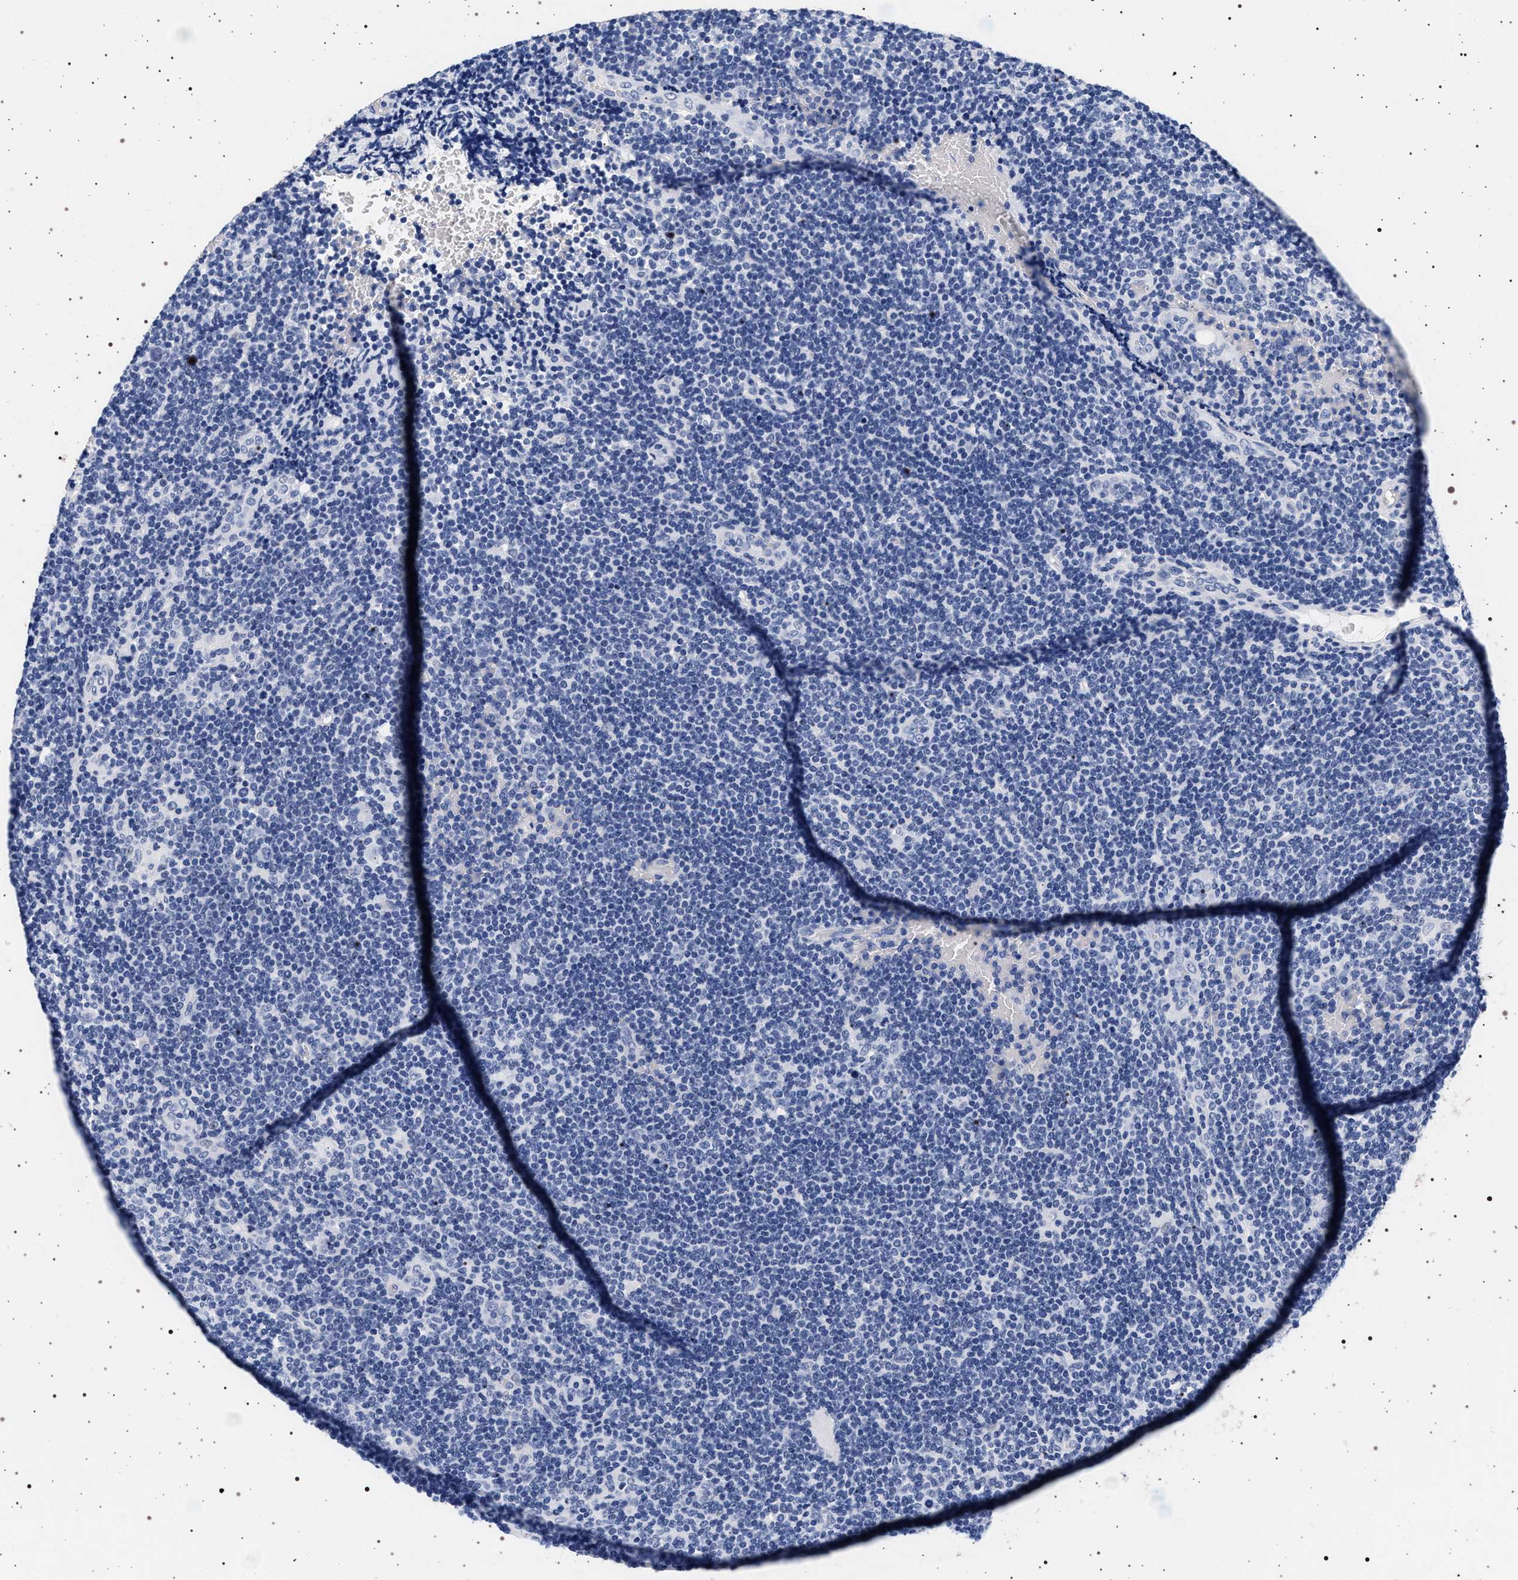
{"staining": {"intensity": "negative", "quantity": "none", "location": "none"}, "tissue": "lymphoma", "cell_type": "Tumor cells", "image_type": "cancer", "snomed": [{"axis": "morphology", "description": "Hodgkin's disease, NOS"}, {"axis": "topography", "description": "Lymph node"}], "caption": "An immunohistochemistry (IHC) photomicrograph of lymphoma is shown. There is no staining in tumor cells of lymphoma.", "gene": "SYN1", "patient": {"sex": "female", "age": 57}}